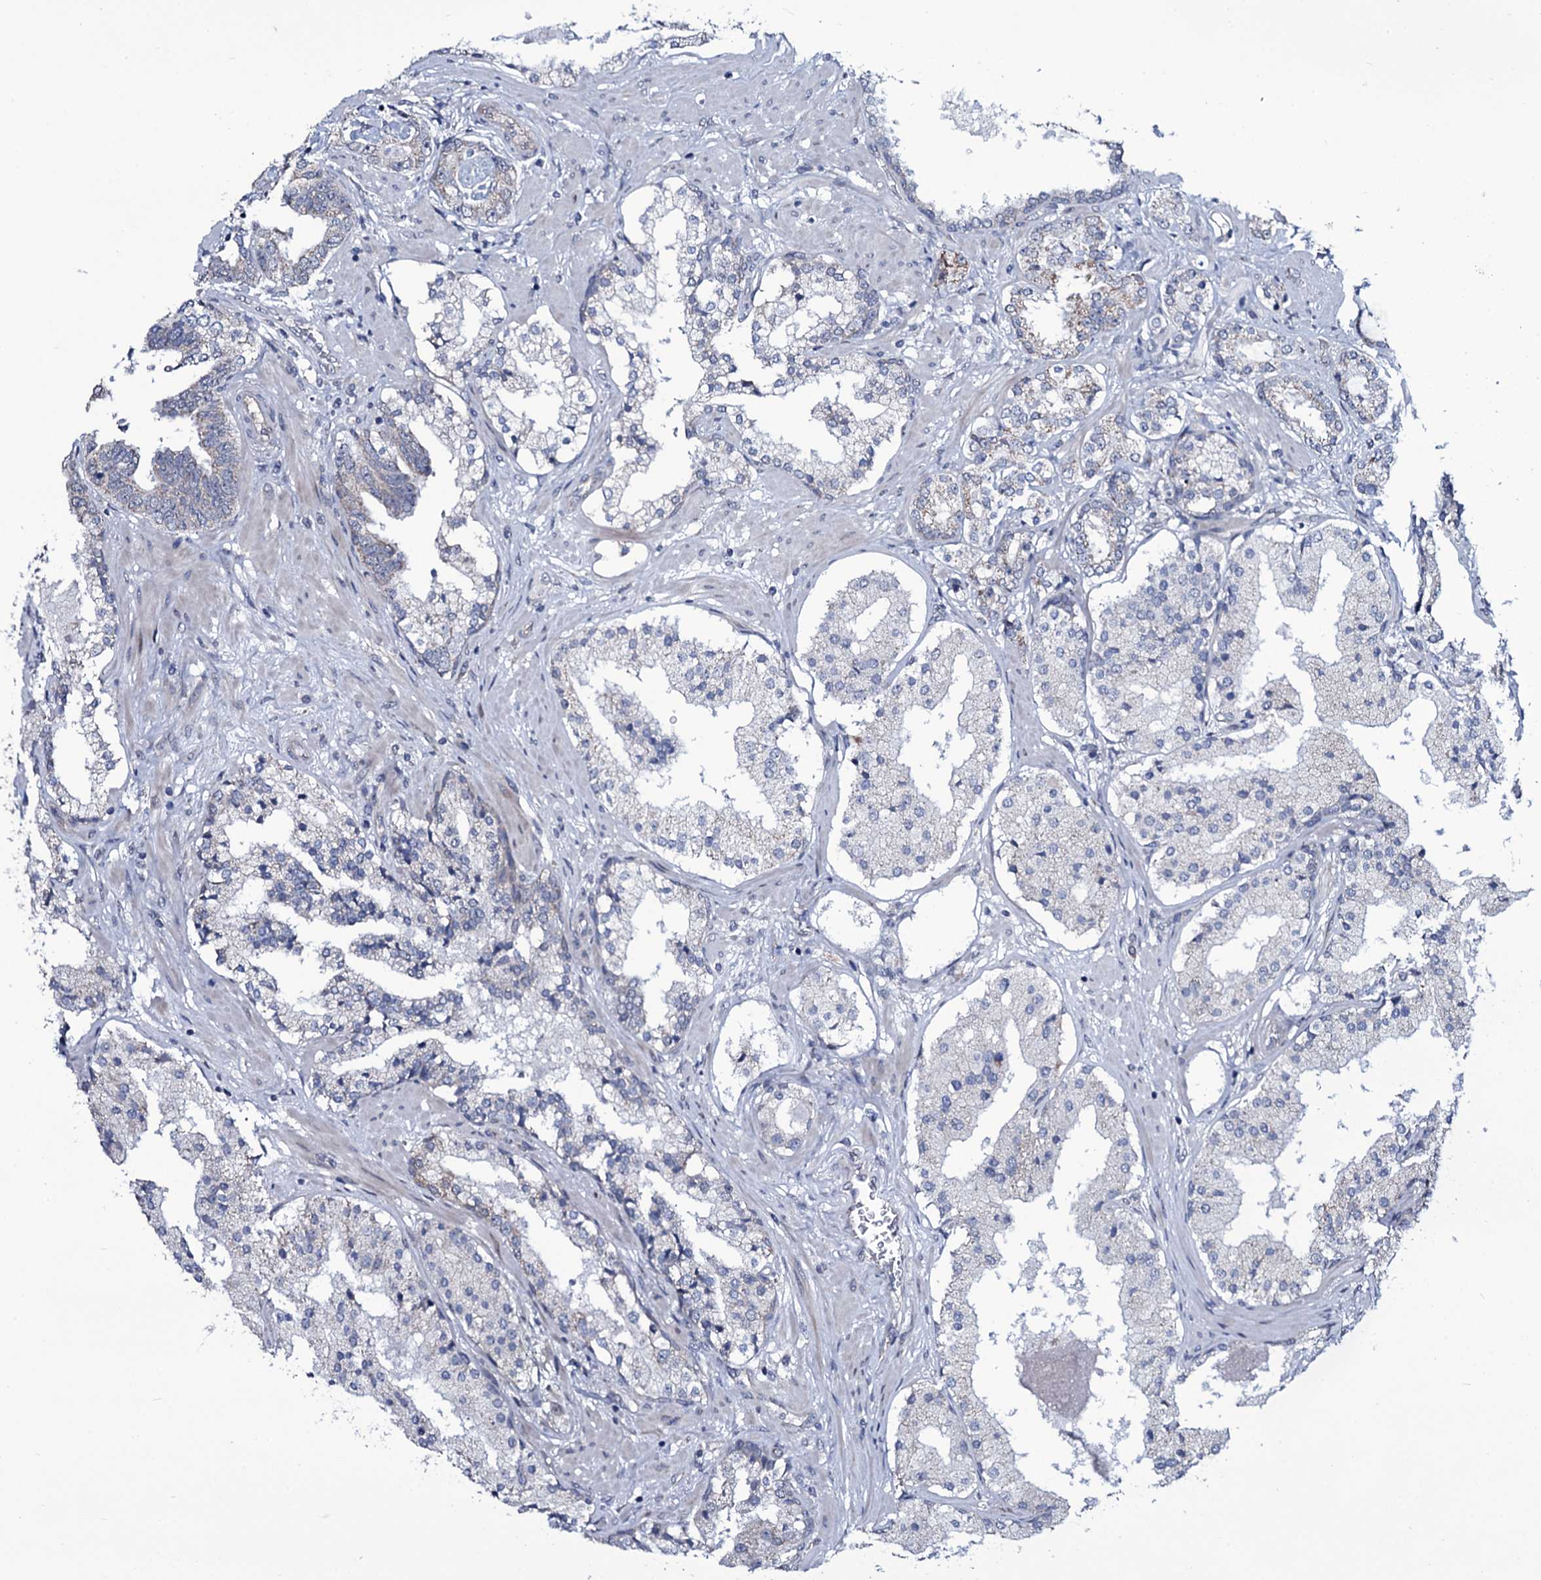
{"staining": {"intensity": "negative", "quantity": "none", "location": "none"}, "tissue": "prostate cancer", "cell_type": "Tumor cells", "image_type": "cancer", "snomed": [{"axis": "morphology", "description": "Adenocarcinoma, High grade"}, {"axis": "topography", "description": "Prostate"}], "caption": "Histopathology image shows no protein expression in tumor cells of prostate adenocarcinoma (high-grade) tissue.", "gene": "WIPF3", "patient": {"sex": "male", "age": 58}}